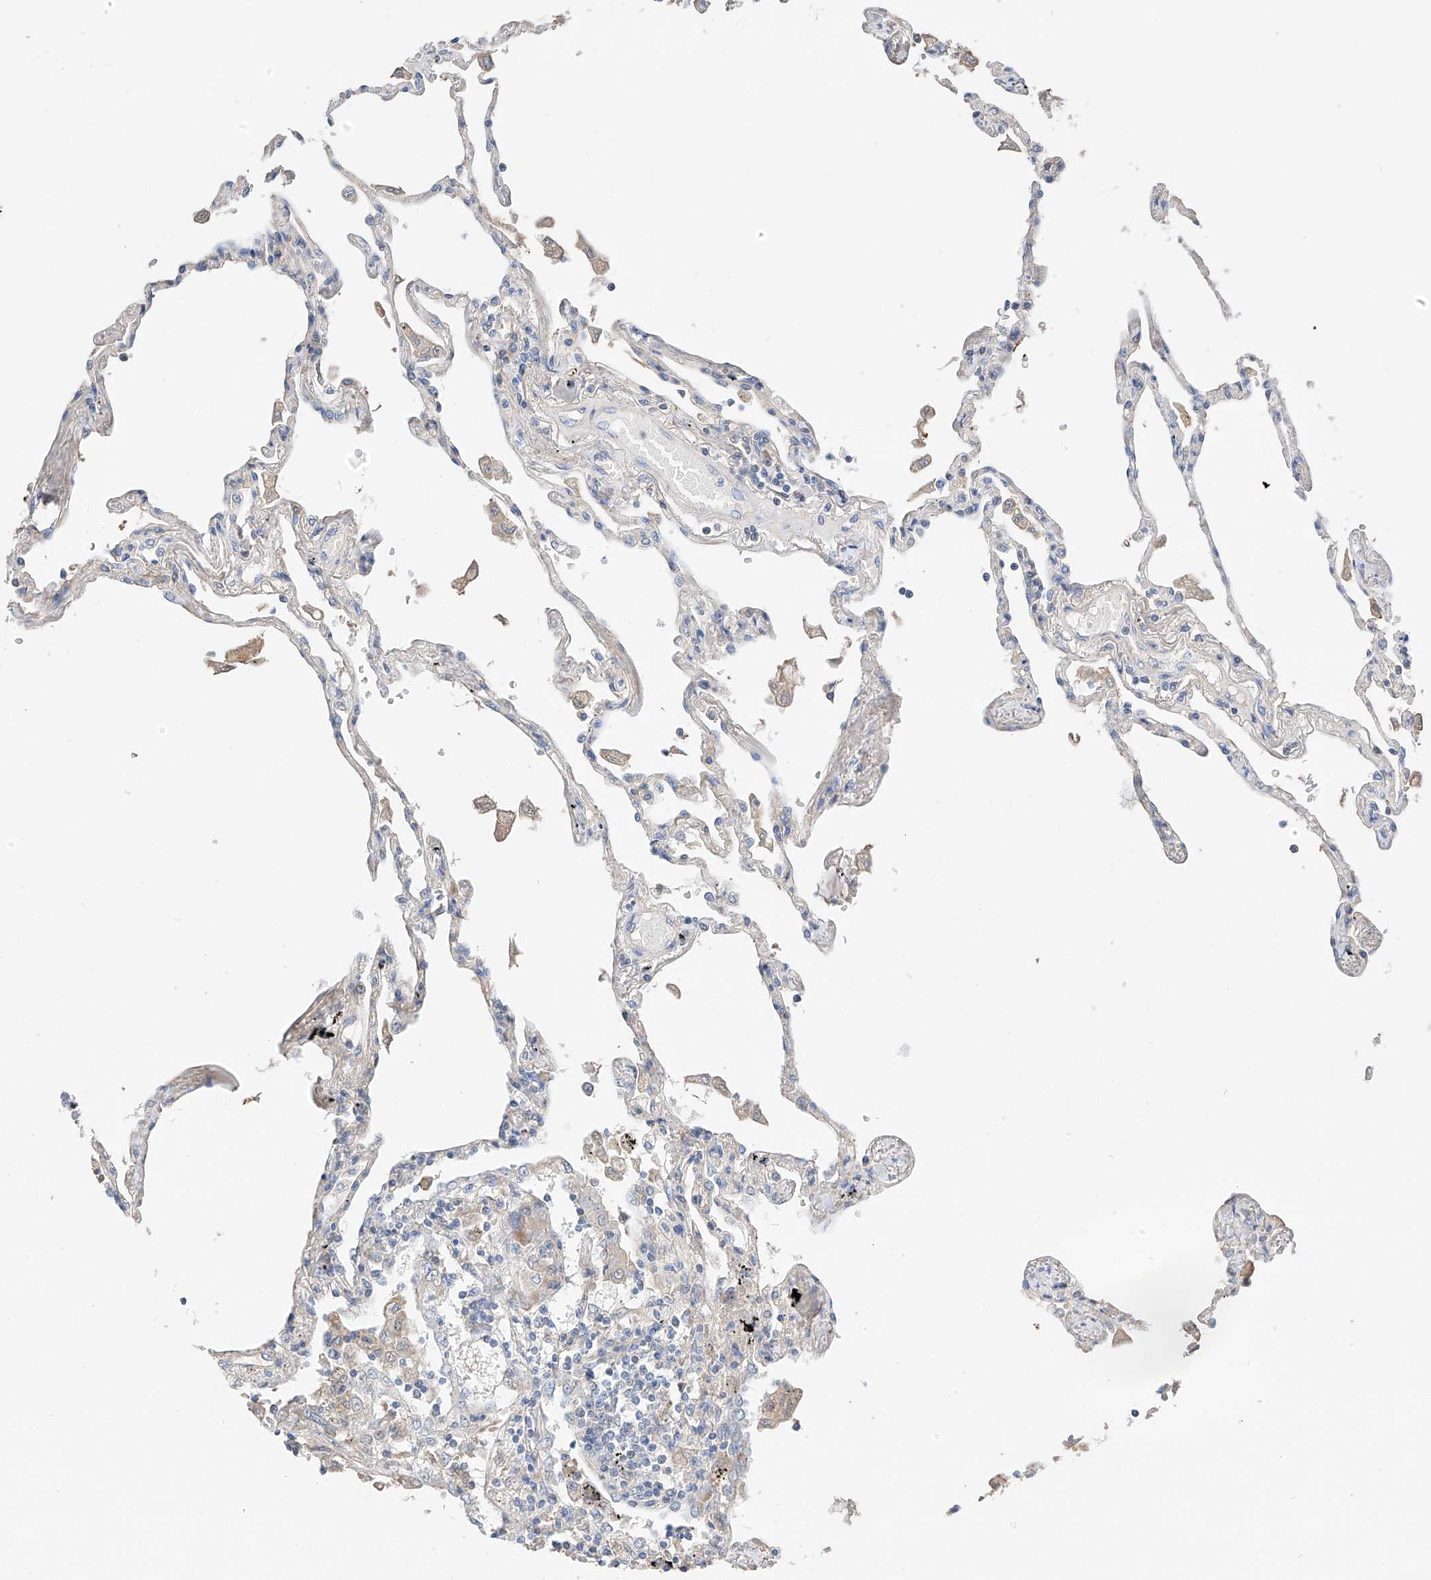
{"staining": {"intensity": "moderate", "quantity": "<25%", "location": "cytoplasmic/membranous"}, "tissue": "lung", "cell_type": "Alveolar cells", "image_type": "normal", "snomed": [{"axis": "morphology", "description": "Normal tissue, NOS"}, {"axis": "topography", "description": "Lung"}], "caption": "Immunohistochemistry image of benign human lung stained for a protein (brown), which exhibits low levels of moderate cytoplasmic/membranous expression in about <25% of alveolar cells.", "gene": "RUSC1", "patient": {"sex": "female", "age": 67}}